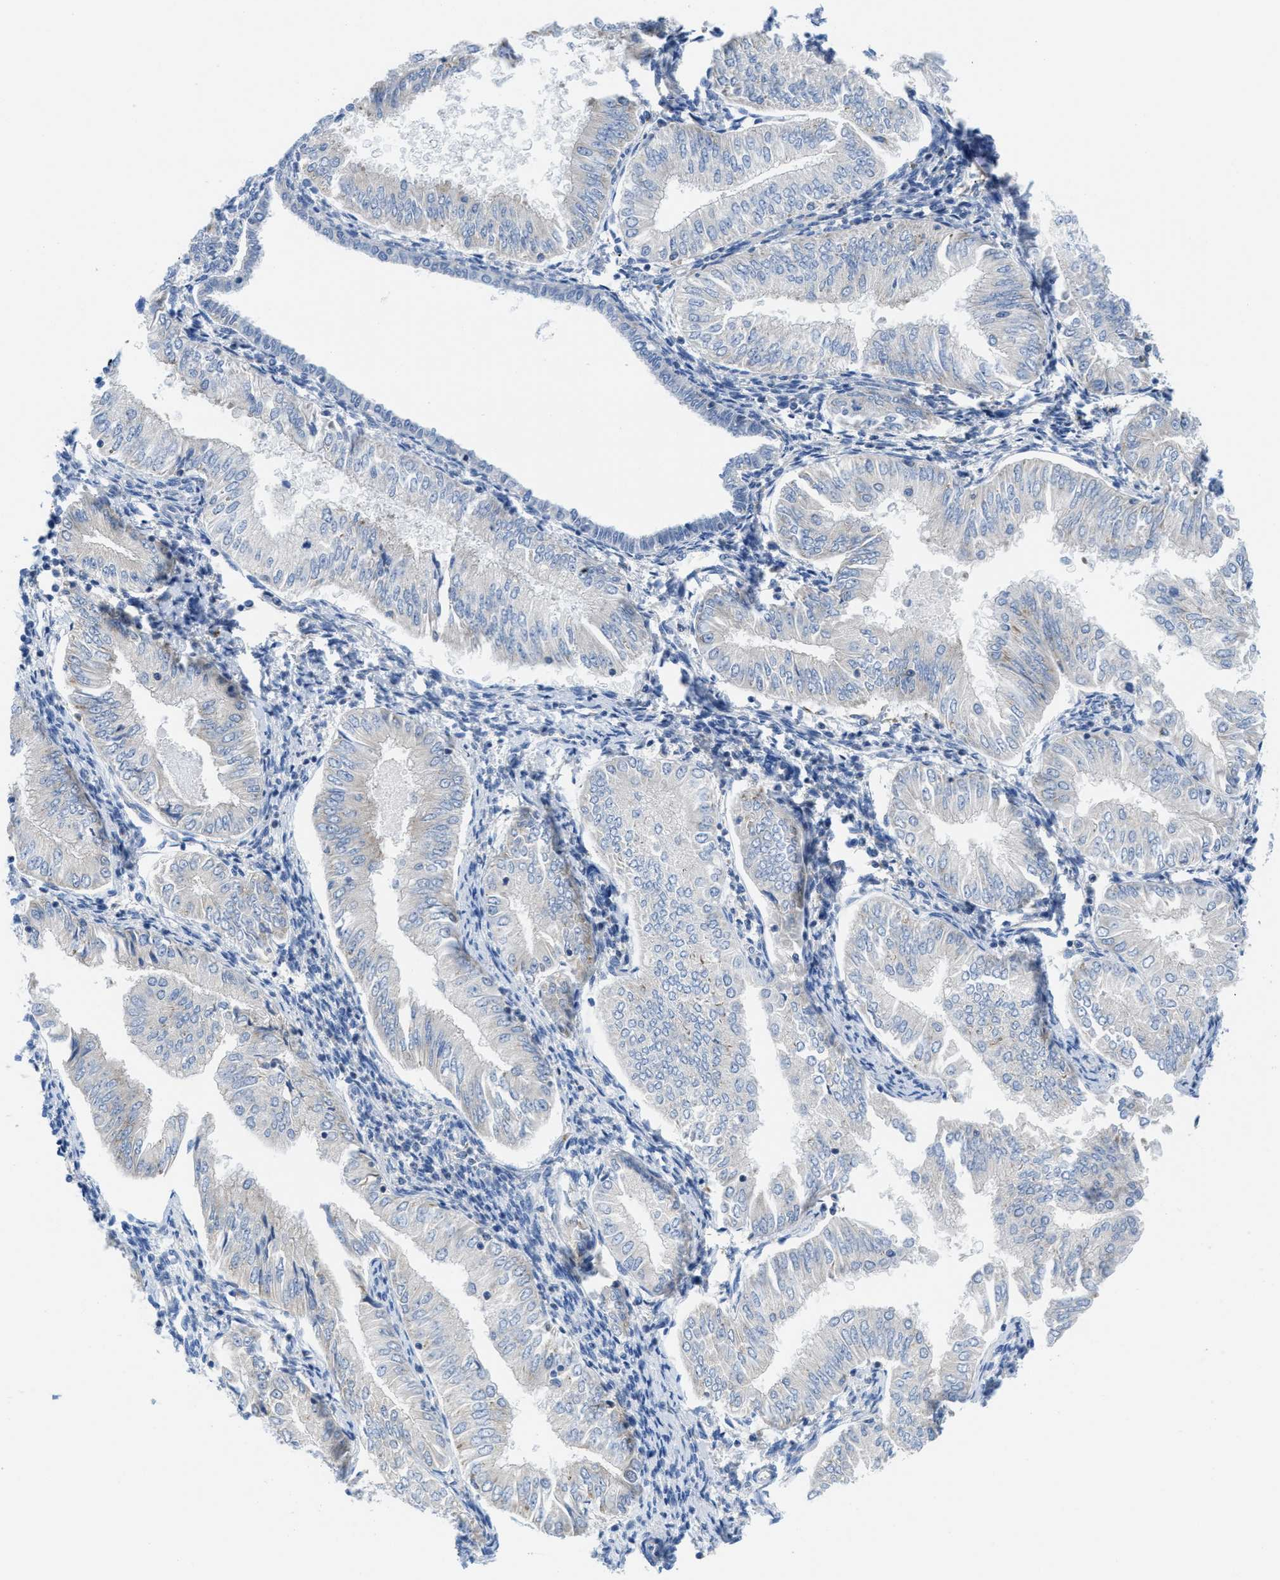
{"staining": {"intensity": "negative", "quantity": "none", "location": "none"}, "tissue": "endometrial cancer", "cell_type": "Tumor cells", "image_type": "cancer", "snomed": [{"axis": "morphology", "description": "Adenocarcinoma, NOS"}, {"axis": "topography", "description": "Endometrium"}], "caption": "An image of human endometrial adenocarcinoma is negative for staining in tumor cells.", "gene": "PTDSS1", "patient": {"sex": "female", "age": 53}}